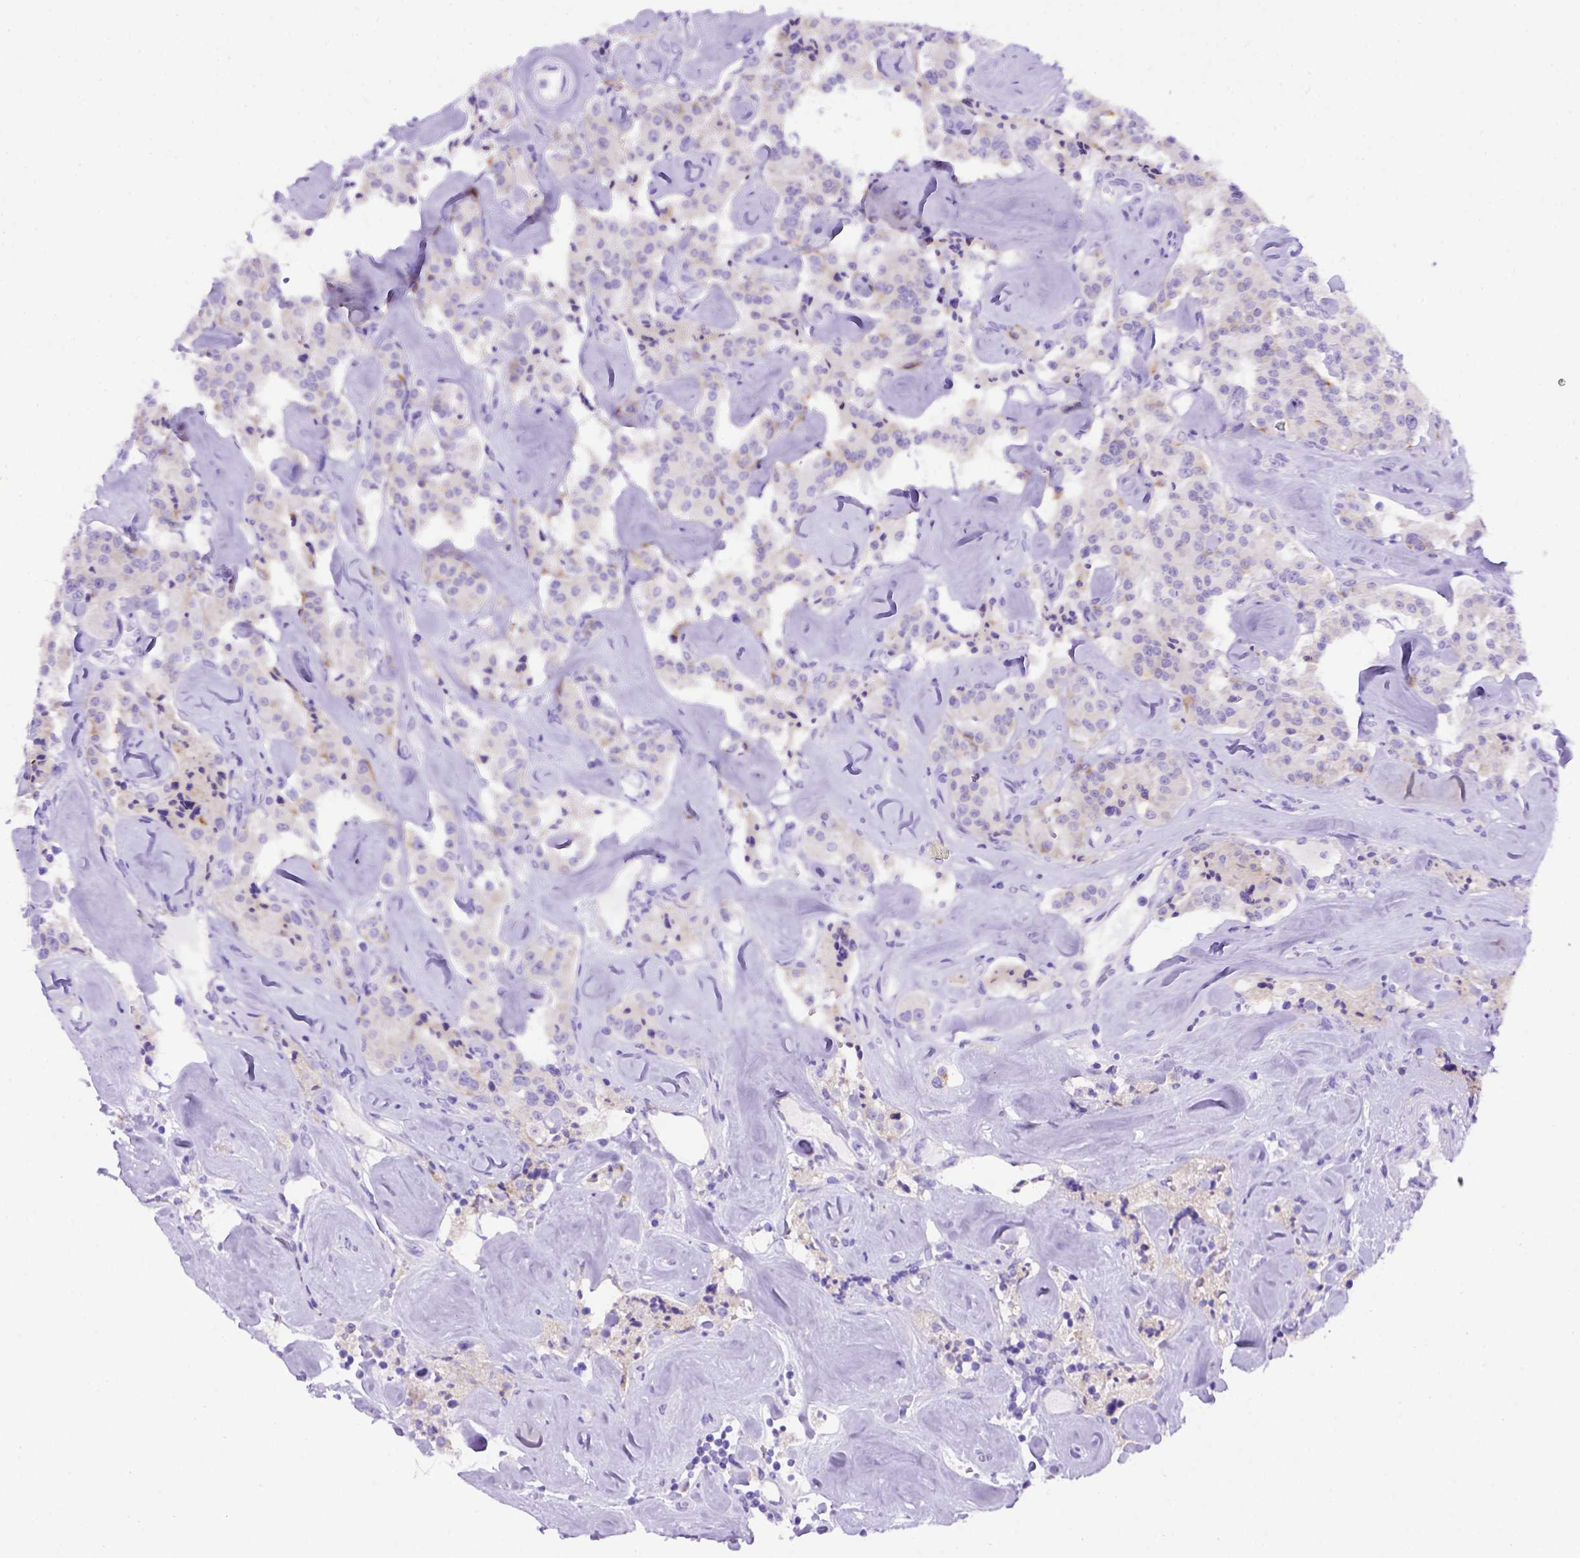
{"staining": {"intensity": "negative", "quantity": "none", "location": "none"}, "tissue": "carcinoid", "cell_type": "Tumor cells", "image_type": "cancer", "snomed": [{"axis": "morphology", "description": "Carcinoid, malignant, NOS"}, {"axis": "topography", "description": "Pancreas"}], "caption": "Immunohistochemistry (IHC) image of neoplastic tissue: carcinoid stained with DAB demonstrates no significant protein positivity in tumor cells. (Stains: DAB (3,3'-diaminobenzidine) immunohistochemistry with hematoxylin counter stain, Microscopy: brightfield microscopy at high magnification).", "gene": "PTGES", "patient": {"sex": "male", "age": 41}}